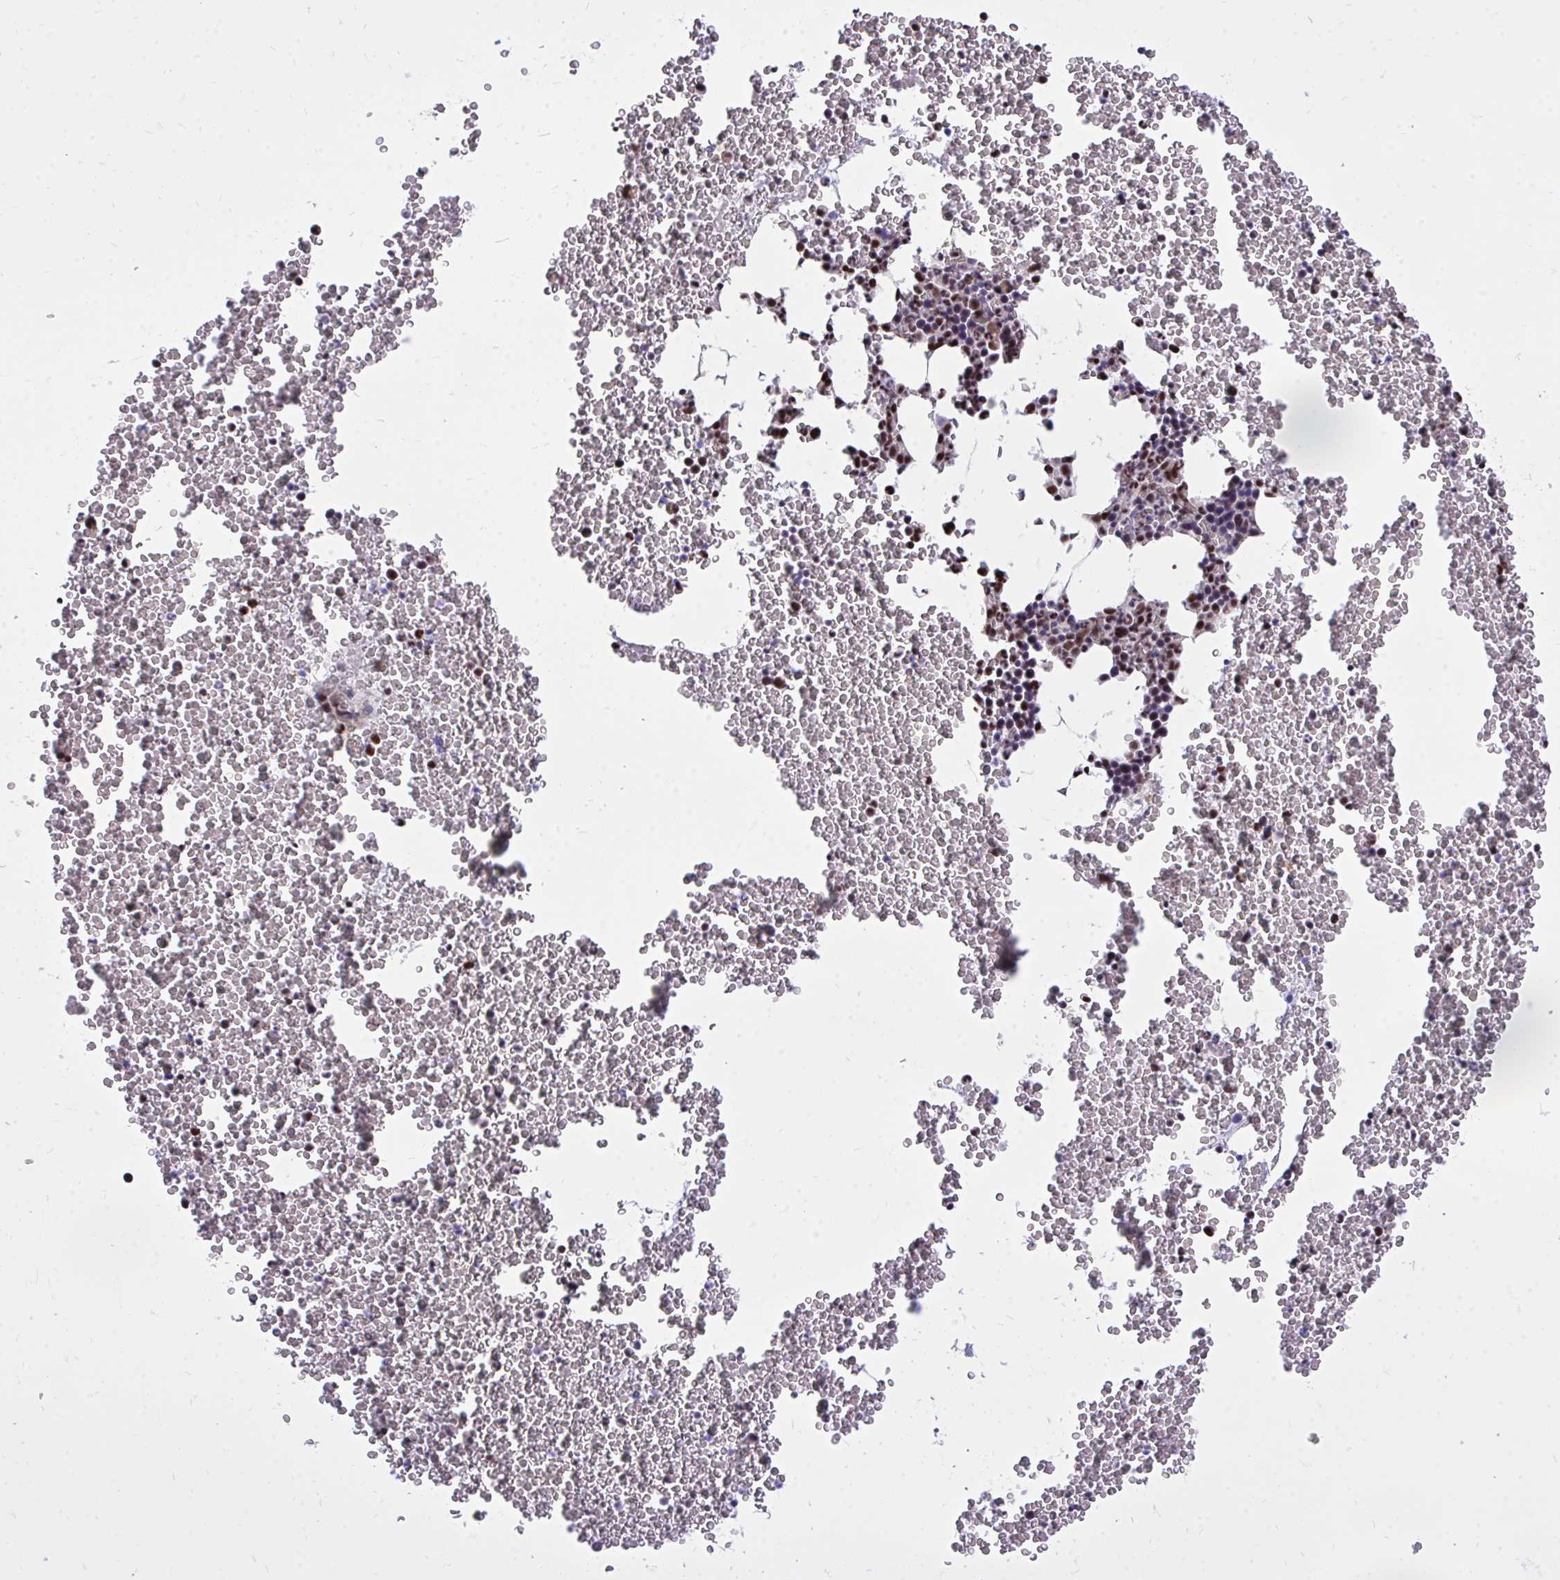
{"staining": {"intensity": "moderate", "quantity": "25%-75%", "location": "nuclear"}, "tissue": "bone marrow", "cell_type": "Hematopoietic cells", "image_type": "normal", "snomed": [{"axis": "morphology", "description": "Normal tissue, NOS"}, {"axis": "topography", "description": "Bone marrow"}], "caption": "DAB immunohistochemical staining of normal human bone marrow shows moderate nuclear protein staining in approximately 25%-75% of hematopoietic cells. (IHC, brightfield microscopy, high magnification).", "gene": "C14orf39", "patient": {"sex": "female", "age": 26}}